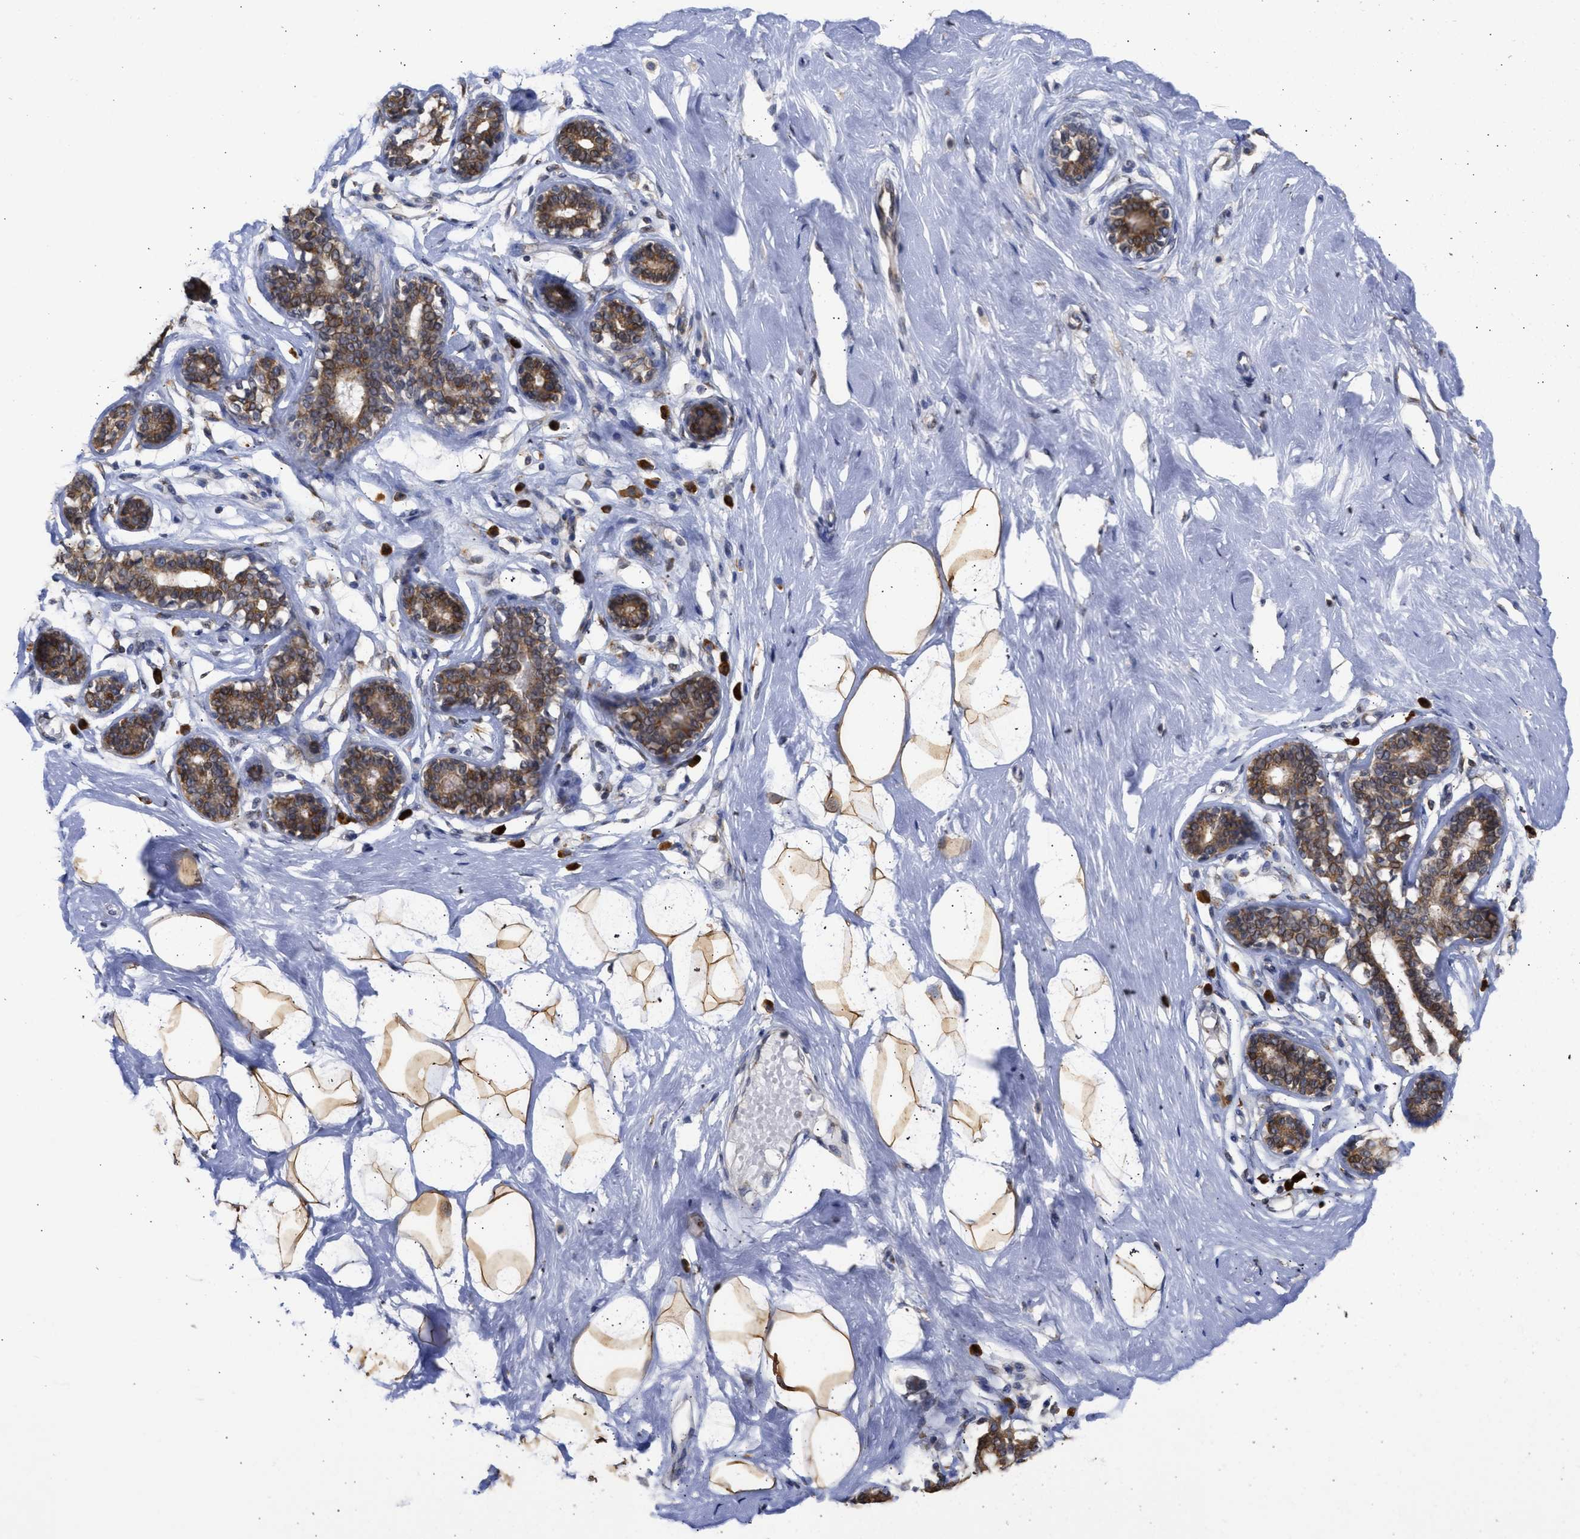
{"staining": {"intensity": "moderate", "quantity": ">75%", "location": "cytoplasmic/membranous"}, "tissue": "breast", "cell_type": "Adipocytes", "image_type": "normal", "snomed": [{"axis": "morphology", "description": "Normal tissue, NOS"}, {"axis": "topography", "description": "Breast"}], "caption": "Protein positivity by IHC demonstrates moderate cytoplasmic/membranous staining in about >75% of adipocytes in normal breast.", "gene": "DNAJC1", "patient": {"sex": "female", "age": 23}}